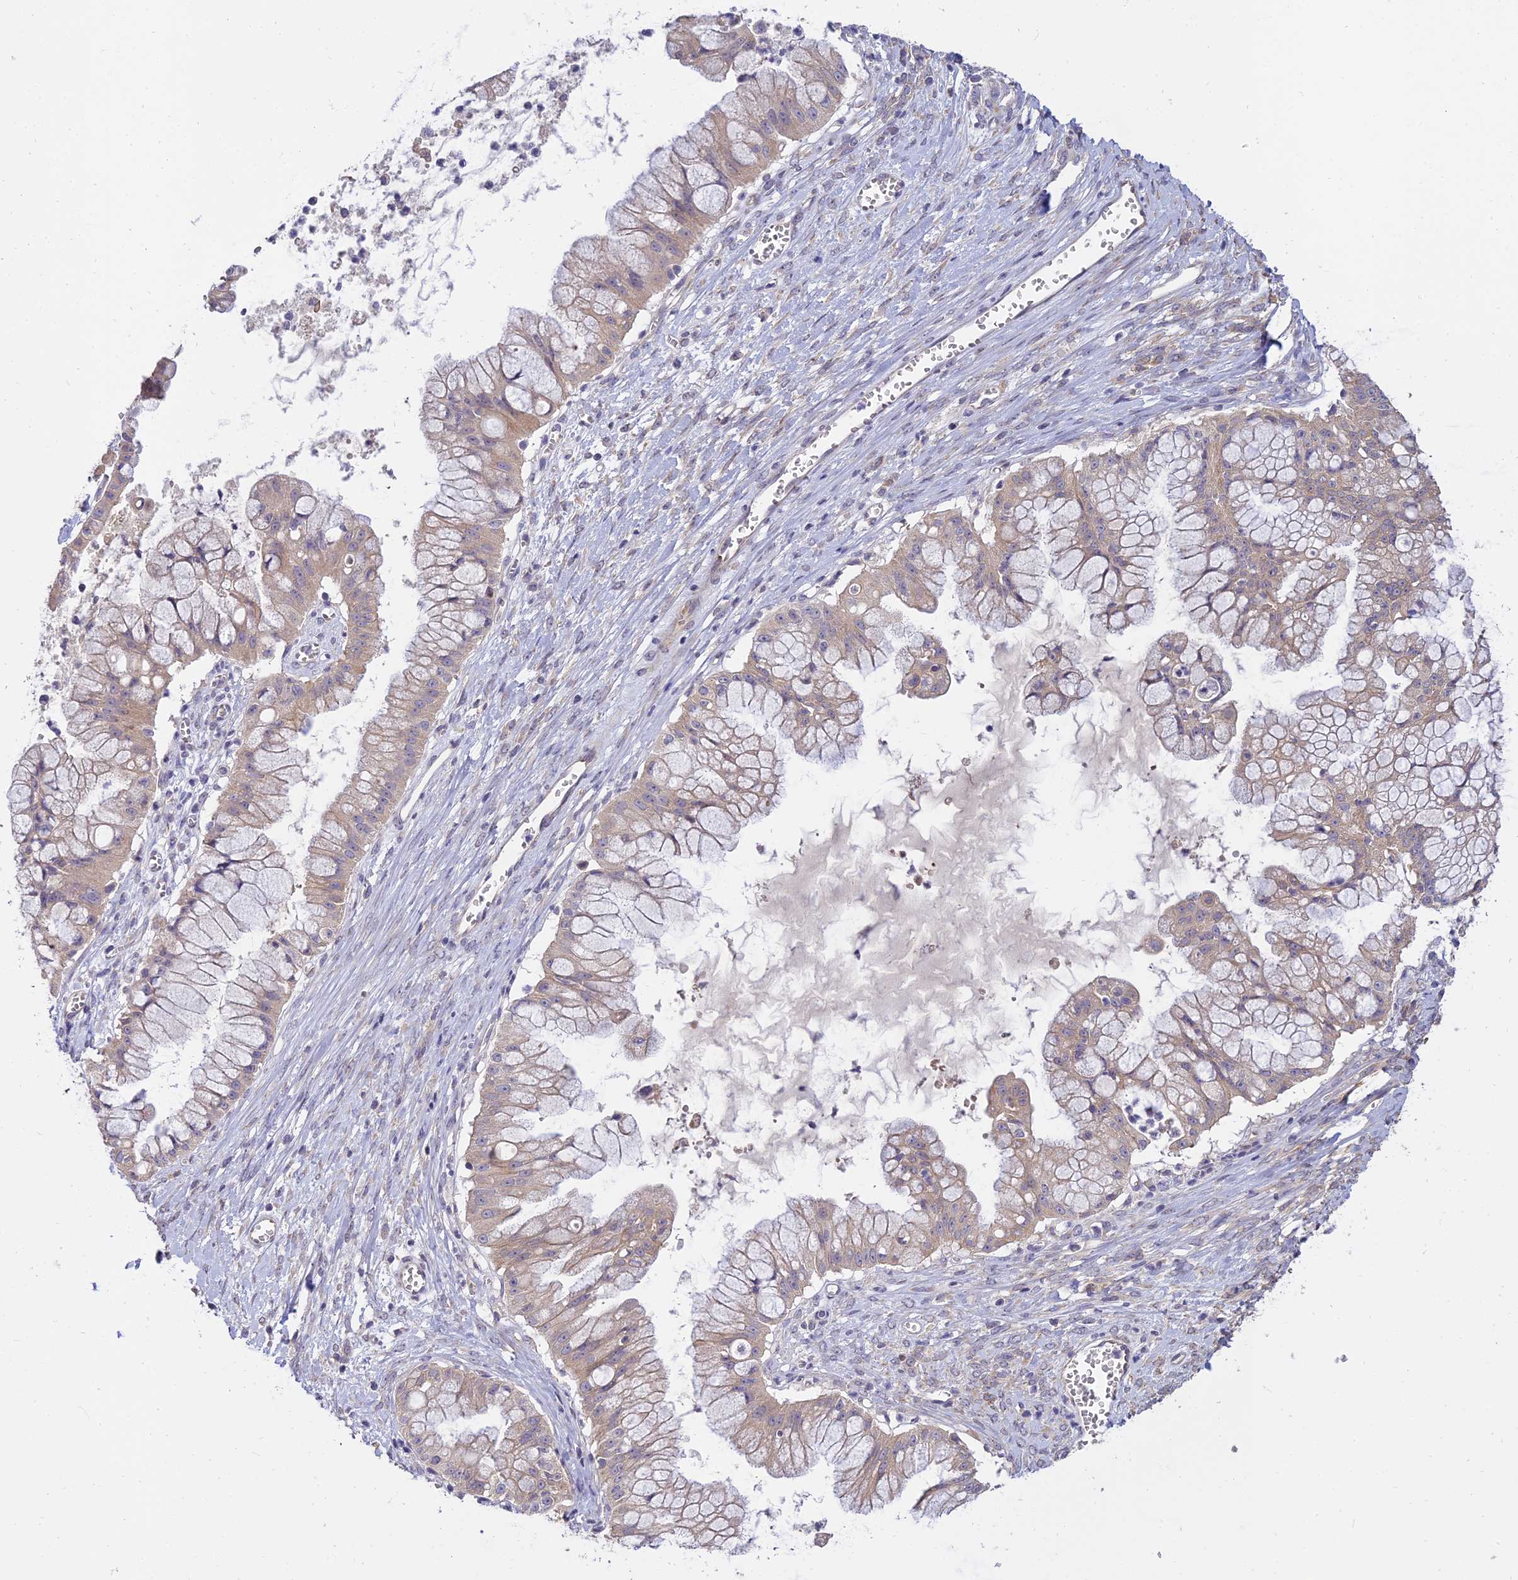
{"staining": {"intensity": "weak", "quantity": ">75%", "location": "cytoplasmic/membranous"}, "tissue": "ovarian cancer", "cell_type": "Tumor cells", "image_type": "cancer", "snomed": [{"axis": "morphology", "description": "Cystadenocarcinoma, mucinous, NOS"}, {"axis": "topography", "description": "Ovary"}], "caption": "High-magnification brightfield microscopy of ovarian cancer (mucinous cystadenocarcinoma) stained with DAB (brown) and counterstained with hematoxylin (blue). tumor cells exhibit weak cytoplasmic/membranous staining is seen in about>75% of cells.", "gene": "ARL8B", "patient": {"sex": "female", "age": 70}}